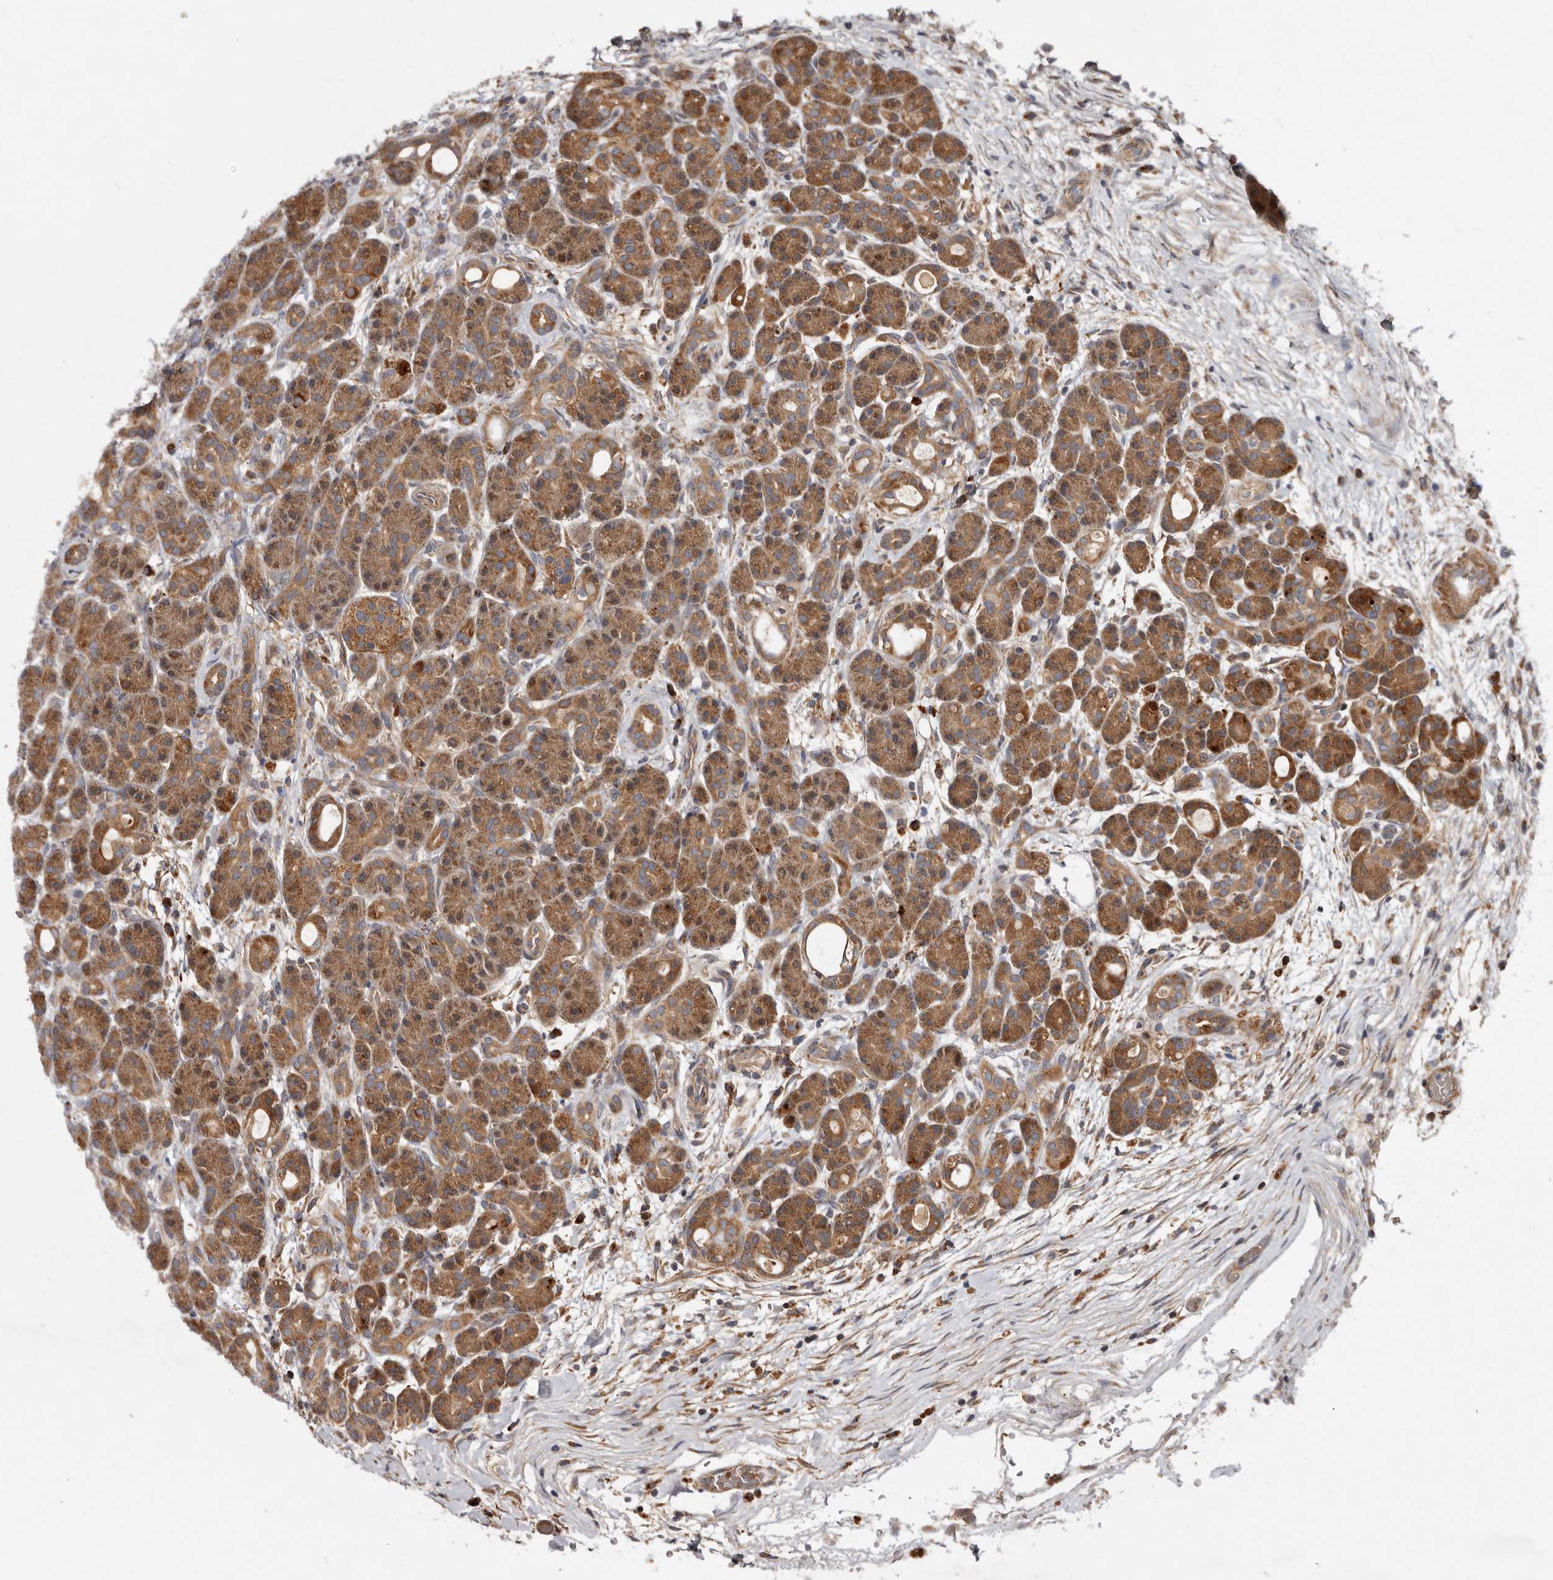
{"staining": {"intensity": "moderate", "quantity": ">75%", "location": "cytoplasmic/membranous"}, "tissue": "pancreas", "cell_type": "Exocrine glandular cells", "image_type": "normal", "snomed": [{"axis": "morphology", "description": "Normal tissue, NOS"}, {"axis": "topography", "description": "Pancreas"}], "caption": "Immunohistochemical staining of benign human pancreas exhibits medium levels of moderate cytoplasmic/membranous expression in about >75% of exocrine glandular cells.", "gene": "GOT1L1", "patient": {"sex": "male", "age": 63}}